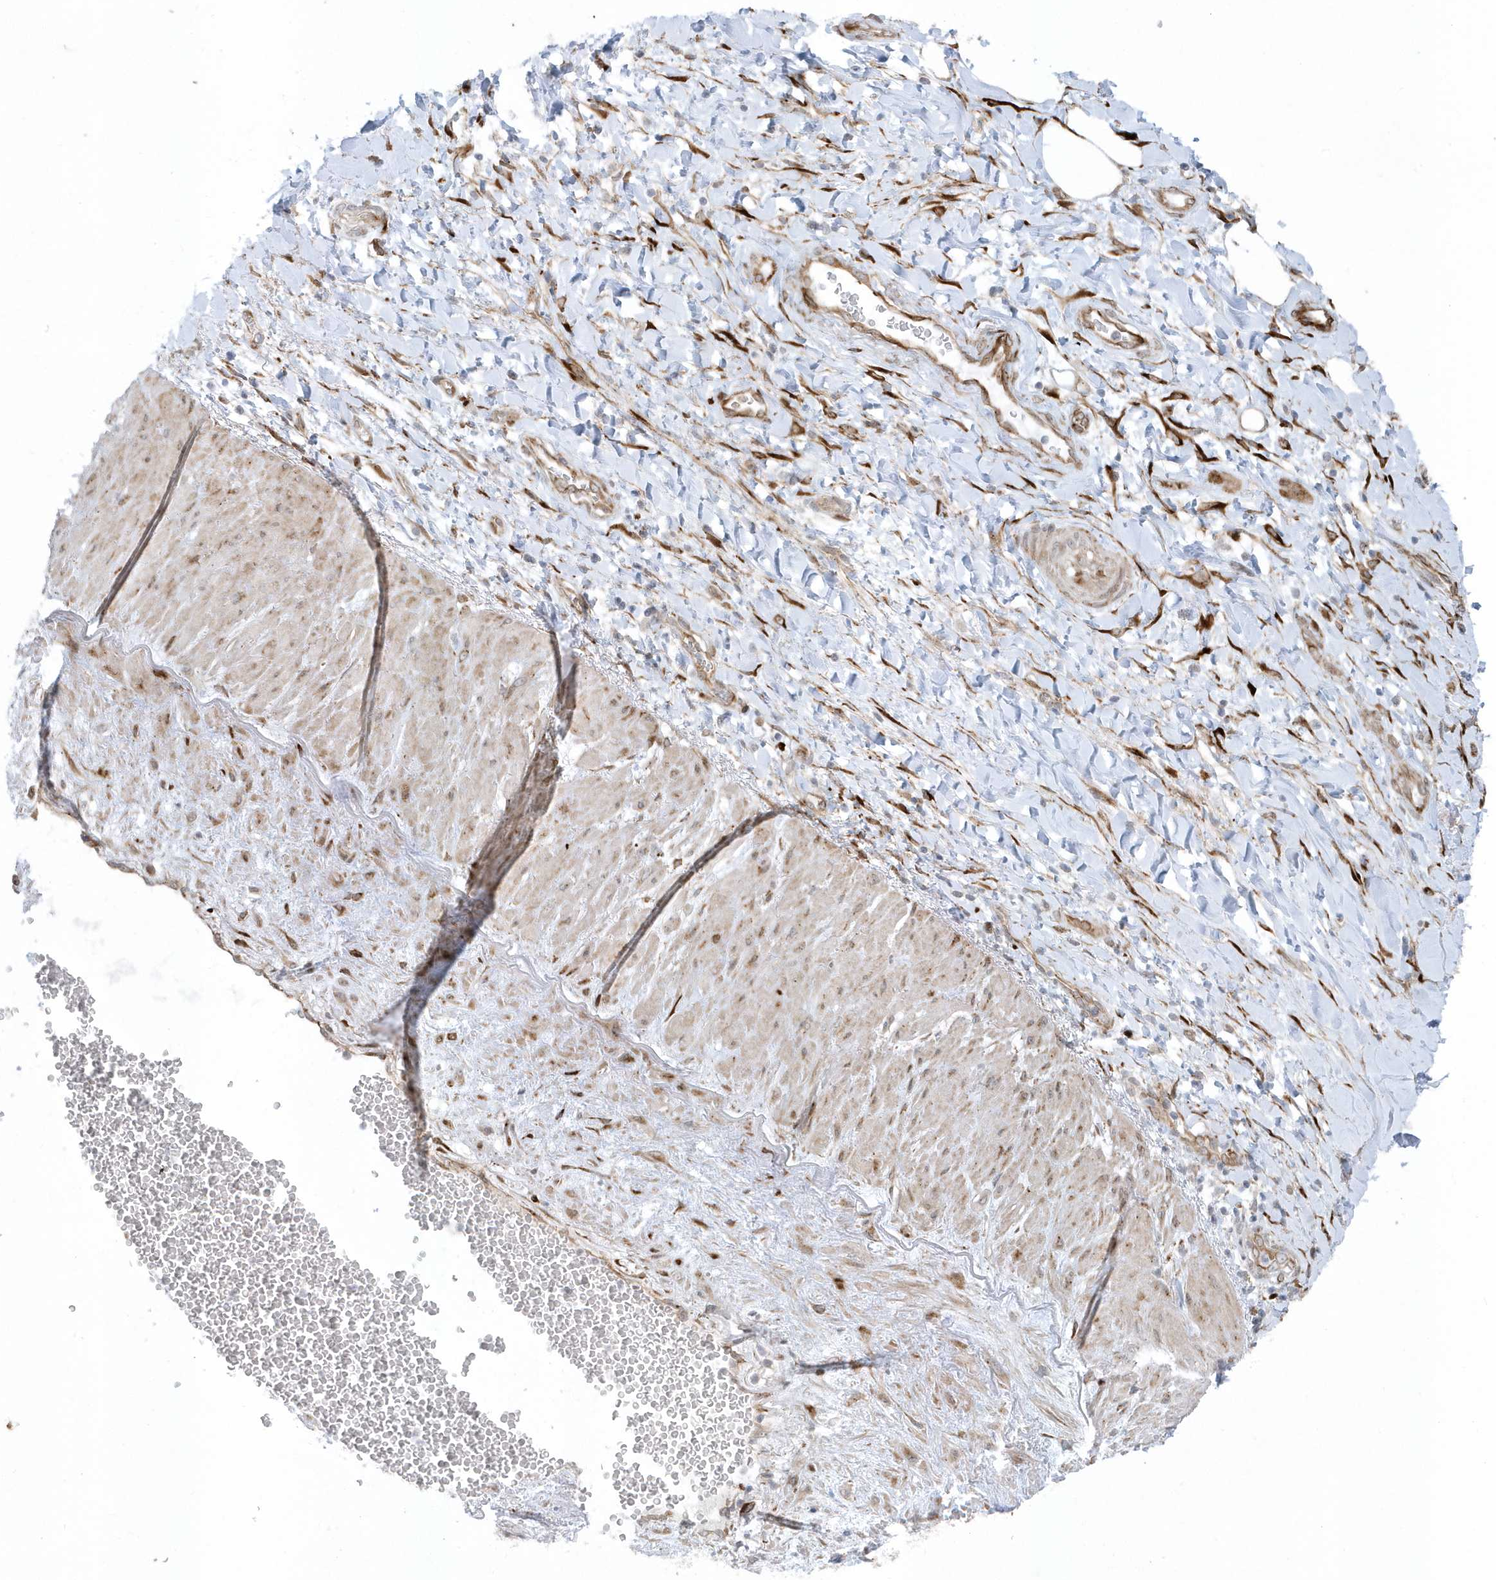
{"staining": {"intensity": "moderate", "quantity": ">75%", "location": "cytoplasmic/membranous,nuclear"}, "tissue": "soft tissue", "cell_type": "Chondrocytes", "image_type": "normal", "snomed": [{"axis": "morphology", "description": "Normal tissue, NOS"}, {"axis": "morphology", "description": "Adenocarcinoma, NOS"}, {"axis": "topography", "description": "Pancreas"}, {"axis": "topography", "description": "Peripheral nerve tissue"}], "caption": "The micrograph displays immunohistochemical staining of benign soft tissue. There is moderate cytoplasmic/membranous,nuclear staining is appreciated in approximately >75% of chondrocytes.", "gene": "FAM98A", "patient": {"sex": "male", "age": 59}}